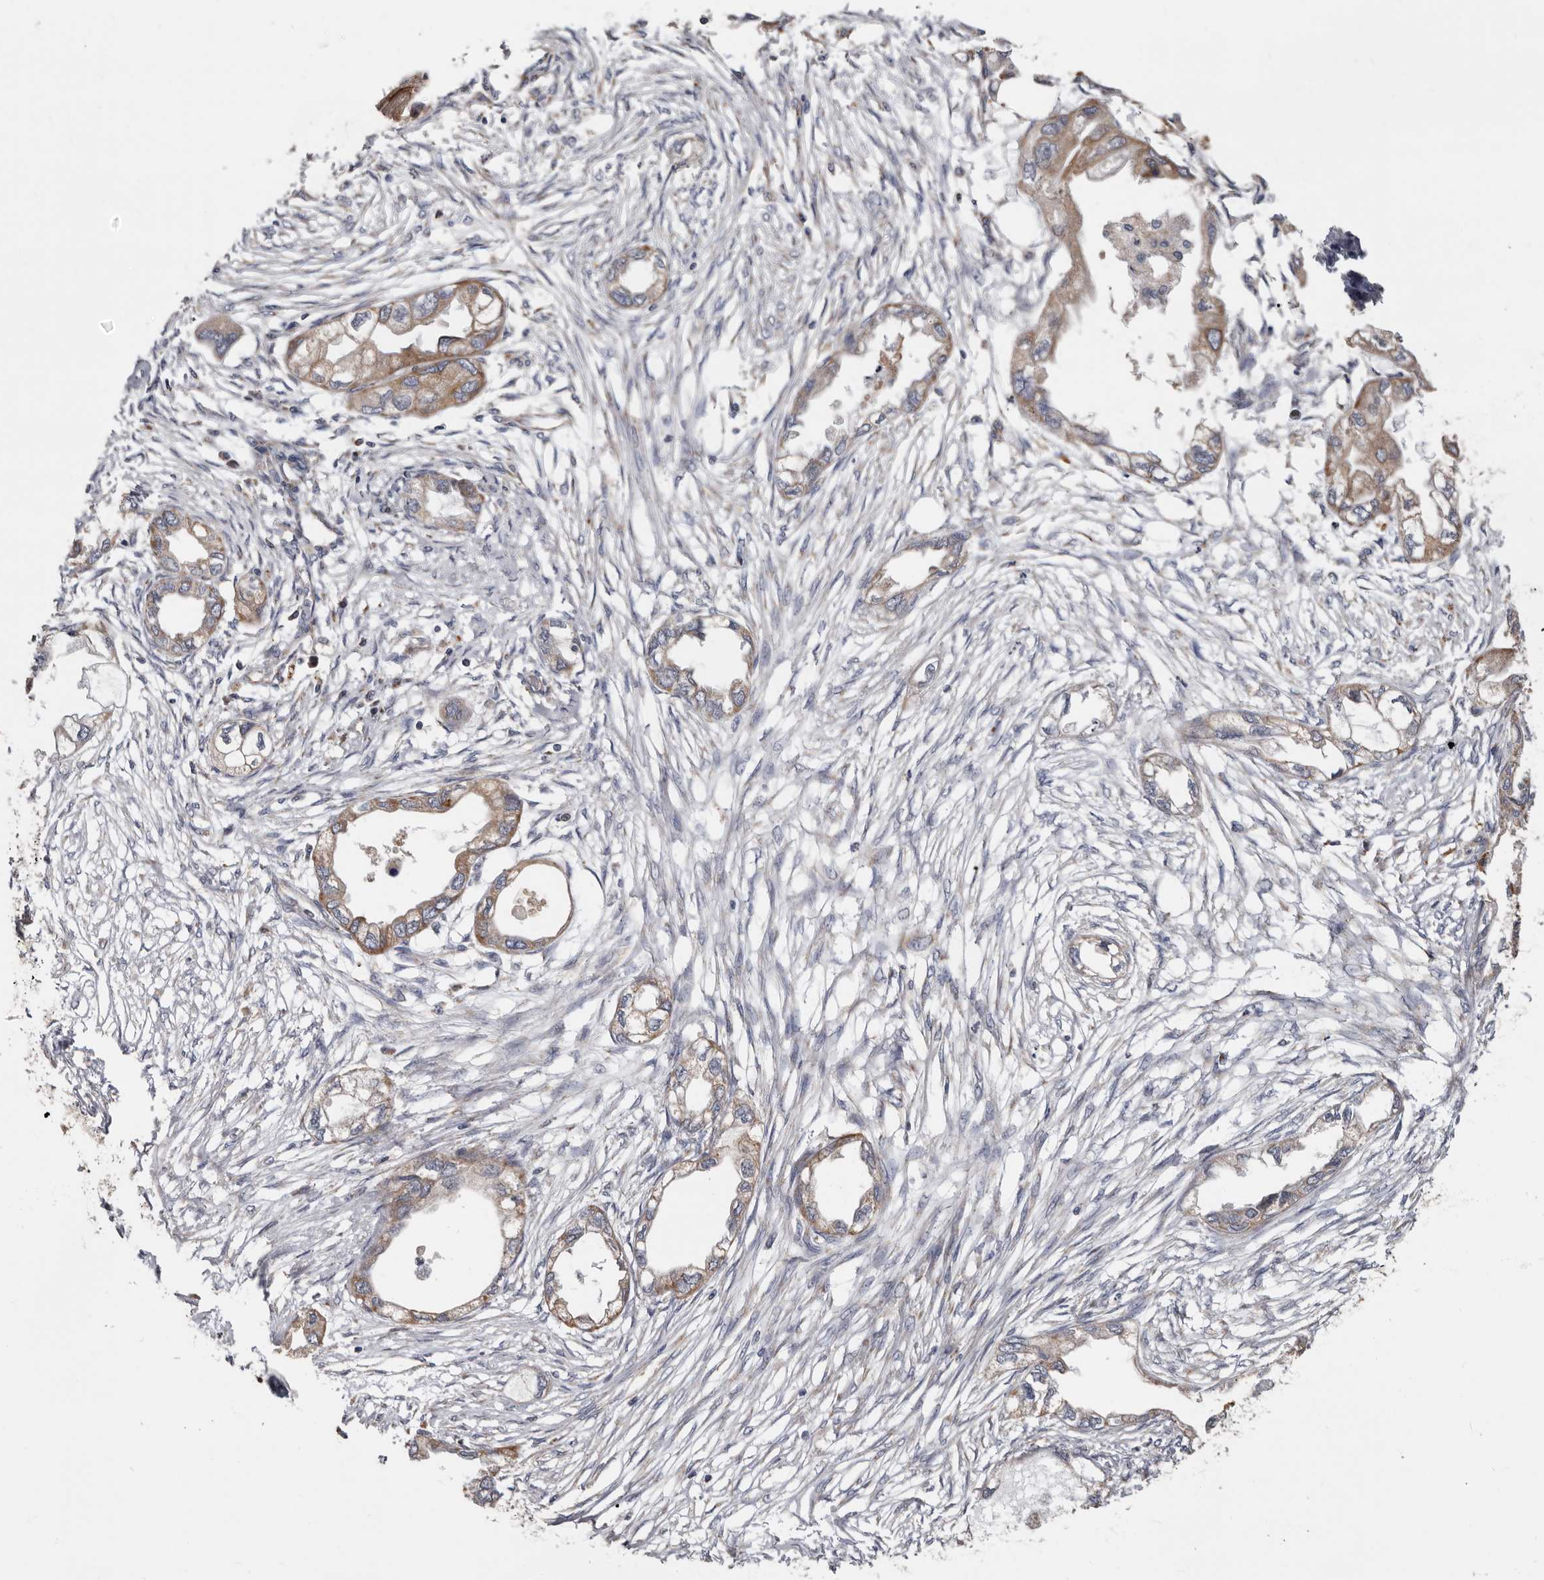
{"staining": {"intensity": "weak", "quantity": ">75%", "location": "cytoplasmic/membranous"}, "tissue": "endometrial cancer", "cell_type": "Tumor cells", "image_type": "cancer", "snomed": [{"axis": "morphology", "description": "Adenocarcinoma, NOS"}, {"axis": "morphology", "description": "Adenocarcinoma, metastatic, NOS"}, {"axis": "topography", "description": "Adipose tissue"}, {"axis": "topography", "description": "Endometrium"}], "caption": "Weak cytoplasmic/membranous expression is present in about >75% of tumor cells in endometrial cancer (adenocarcinoma).", "gene": "MRPL18", "patient": {"sex": "female", "age": 67}}